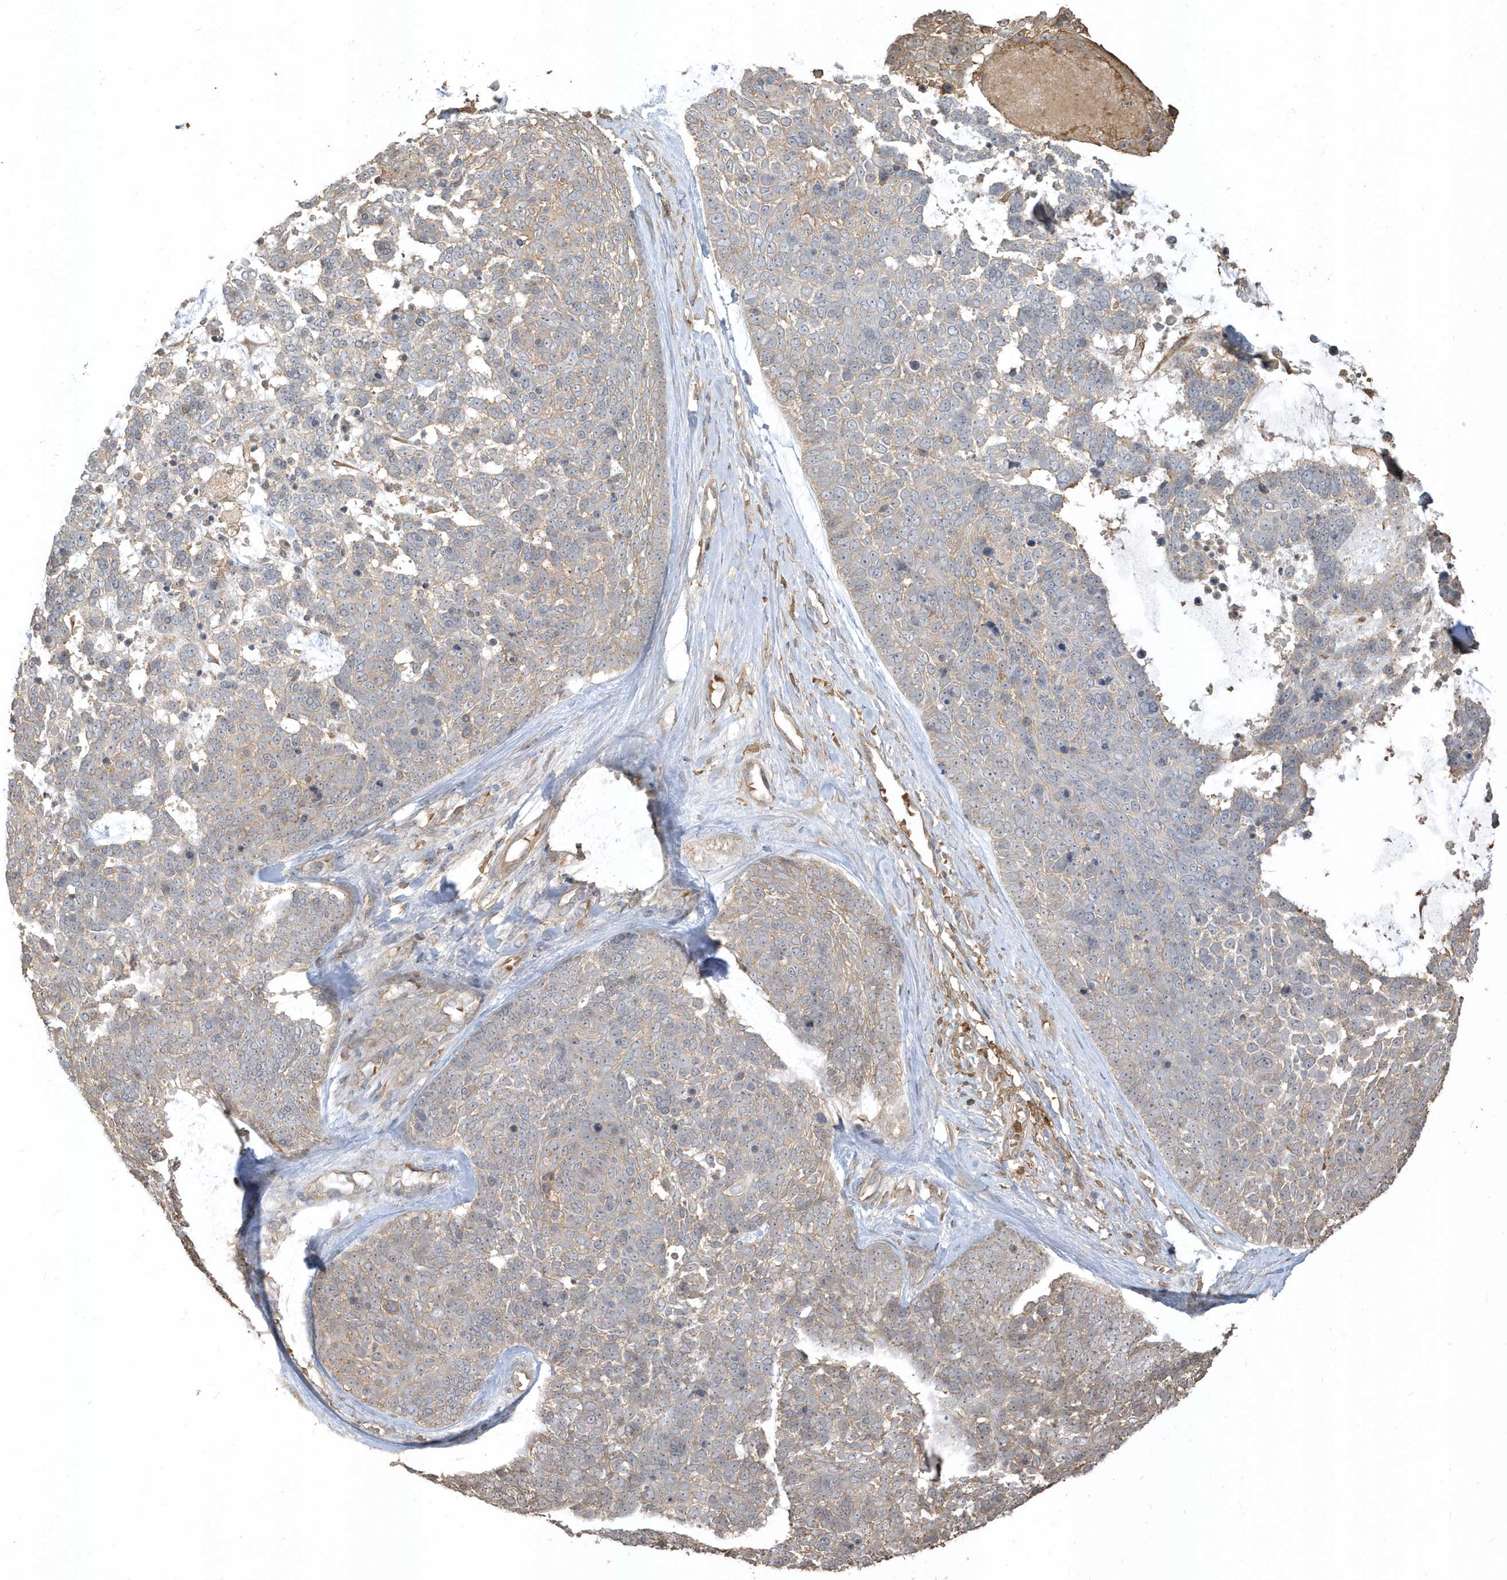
{"staining": {"intensity": "weak", "quantity": "<25%", "location": "cytoplasmic/membranous"}, "tissue": "skin cancer", "cell_type": "Tumor cells", "image_type": "cancer", "snomed": [{"axis": "morphology", "description": "Basal cell carcinoma"}, {"axis": "topography", "description": "Skin"}], "caption": "IHC micrograph of human skin cancer (basal cell carcinoma) stained for a protein (brown), which displays no staining in tumor cells.", "gene": "ZBTB8A", "patient": {"sex": "female", "age": 81}}